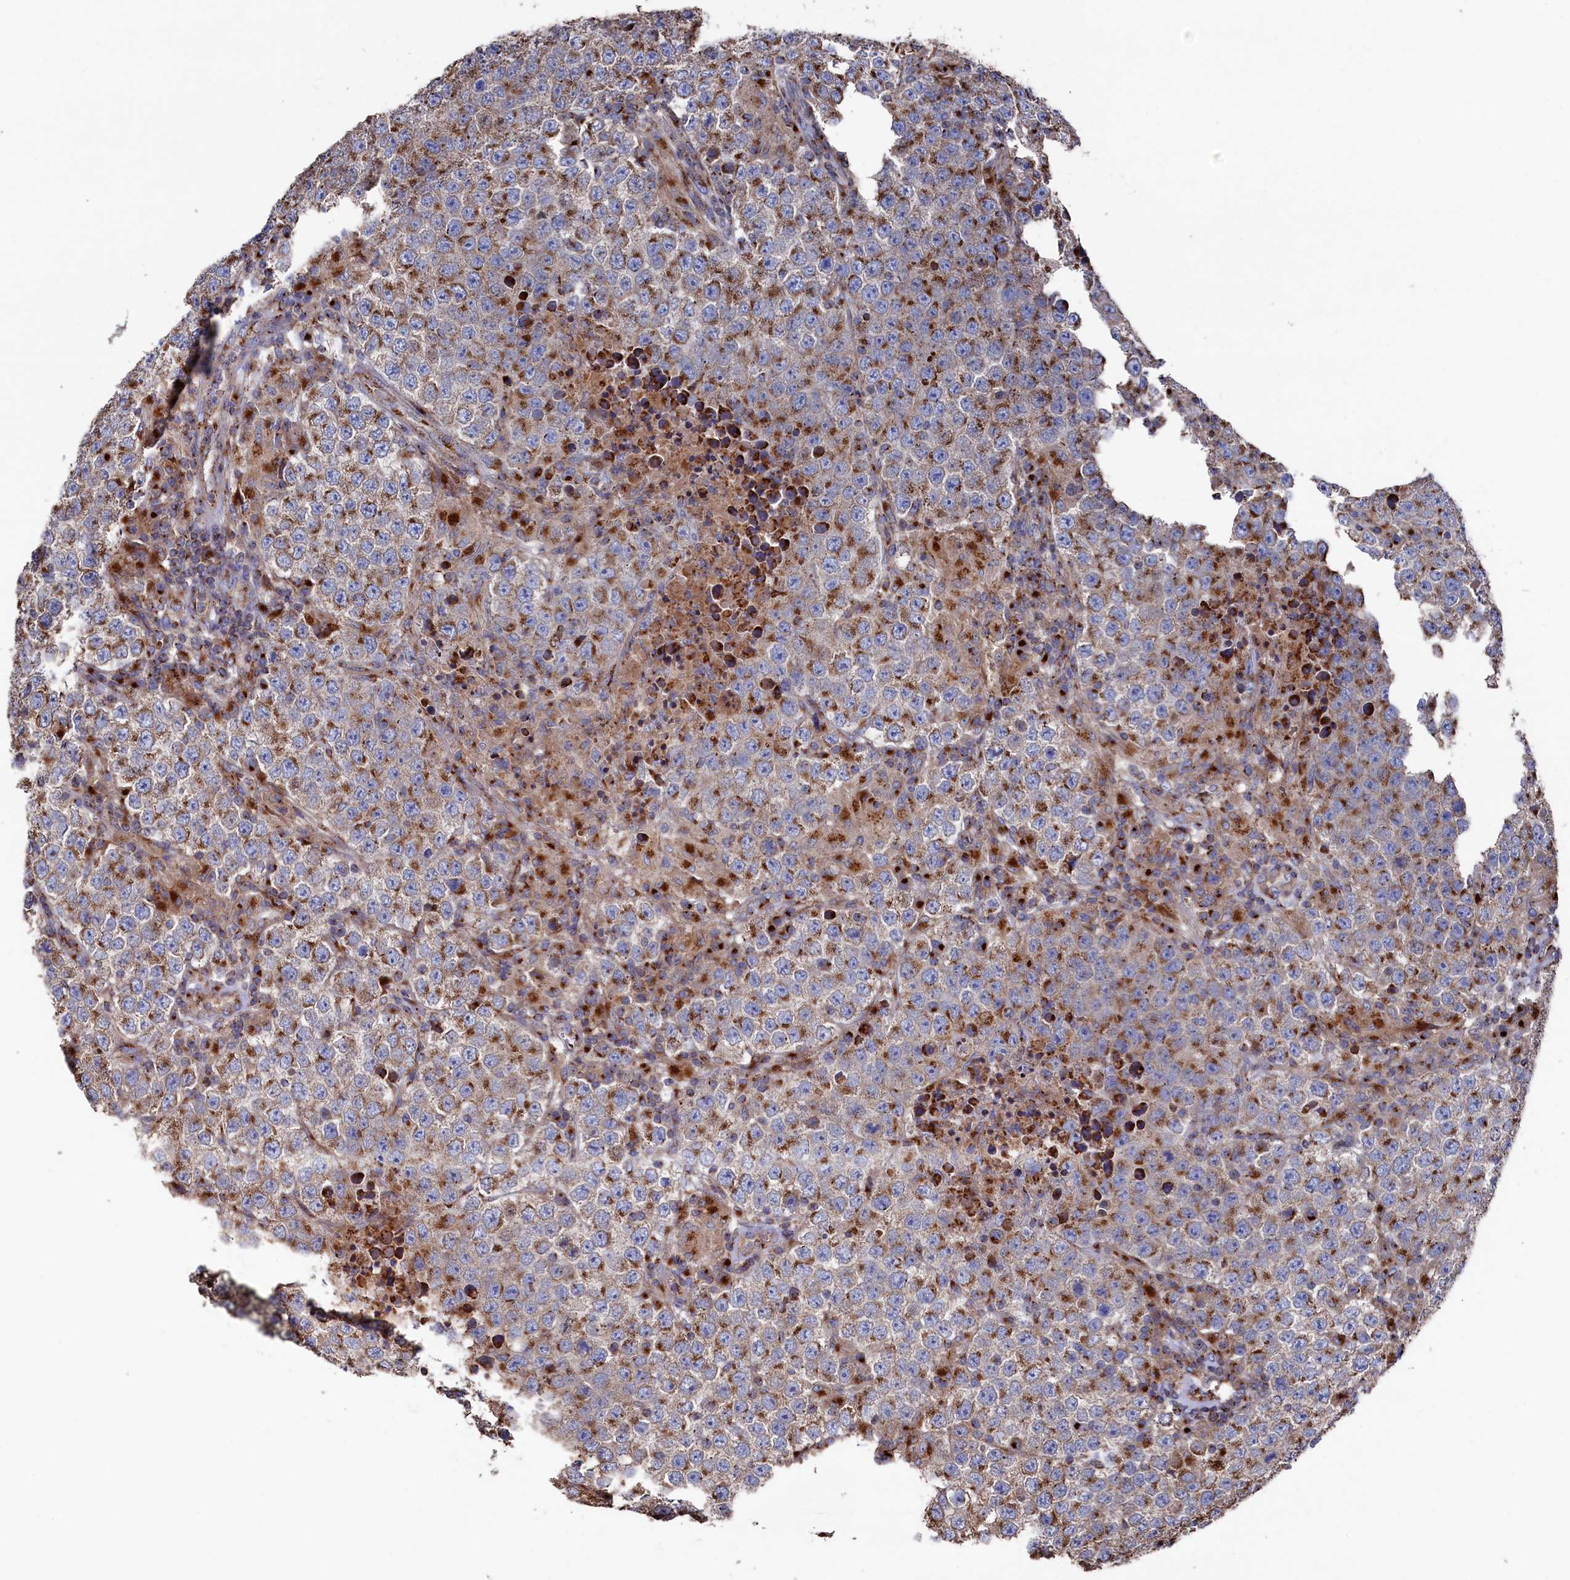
{"staining": {"intensity": "moderate", "quantity": ">75%", "location": "cytoplasmic/membranous"}, "tissue": "testis cancer", "cell_type": "Tumor cells", "image_type": "cancer", "snomed": [{"axis": "morphology", "description": "Normal tissue, NOS"}, {"axis": "morphology", "description": "Urothelial carcinoma, High grade"}, {"axis": "morphology", "description": "Seminoma, NOS"}, {"axis": "morphology", "description": "Carcinoma, Embryonal, NOS"}, {"axis": "topography", "description": "Urinary bladder"}, {"axis": "topography", "description": "Testis"}], "caption": "The image reveals staining of testis cancer (urothelial carcinoma (high-grade)), revealing moderate cytoplasmic/membranous protein staining (brown color) within tumor cells. (IHC, brightfield microscopy, high magnification).", "gene": "PRRC1", "patient": {"sex": "male", "age": 41}}